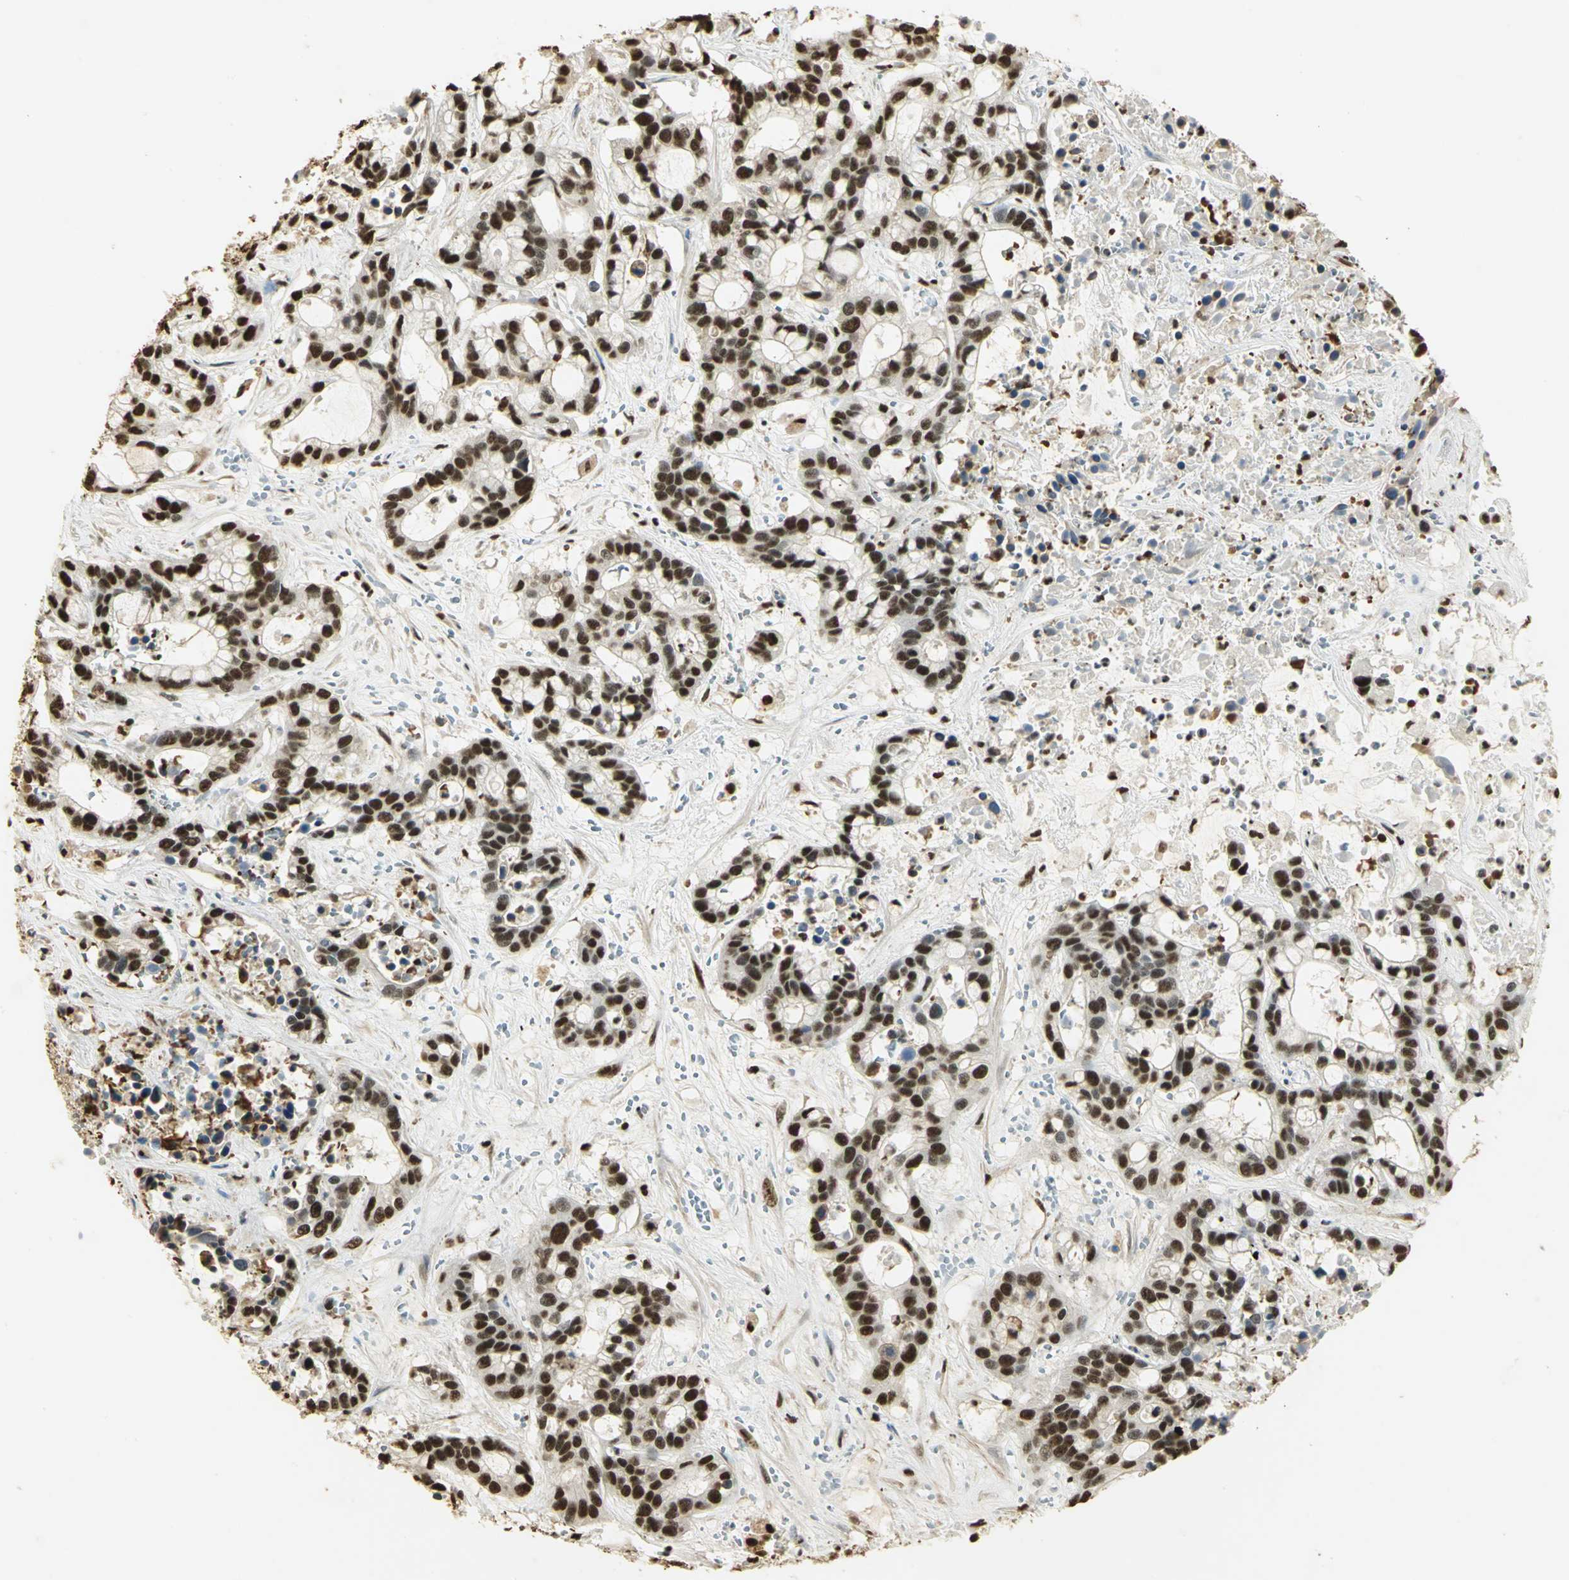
{"staining": {"intensity": "strong", "quantity": ">75%", "location": "nuclear"}, "tissue": "liver cancer", "cell_type": "Tumor cells", "image_type": "cancer", "snomed": [{"axis": "morphology", "description": "Cholangiocarcinoma"}, {"axis": "topography", "description": "Liver"}], "caption": "Strong nuclear positivity is identified in about >75% of tumor cells in cholangiocarcinoma (liver). (IHC, brightfield microscopy, high magnification).", "gene": "SET", "patient": {"sex": "female", "age": 65}}